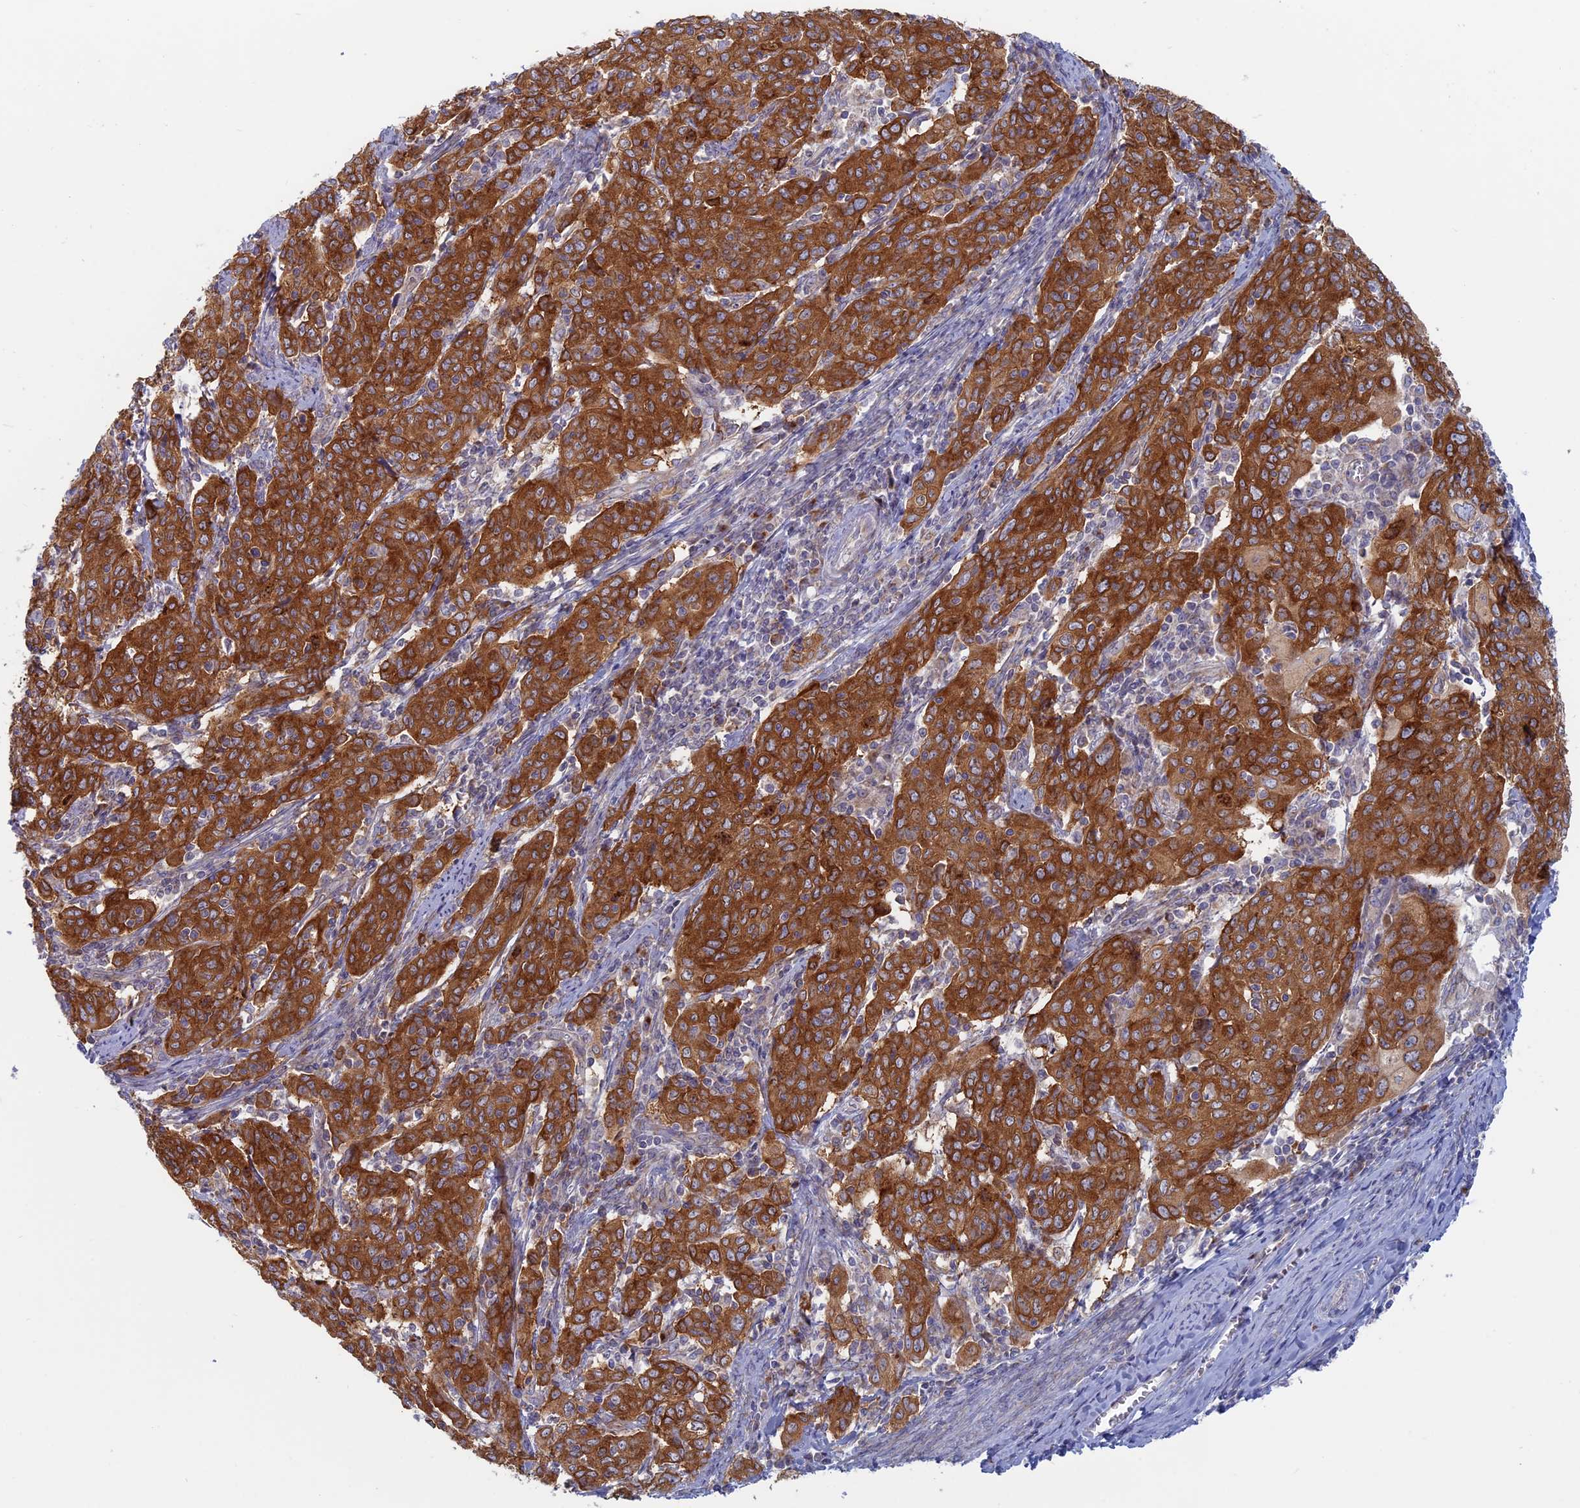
{"staining": {"intensity": "strong", "quantity": ">75%", "location": "cytoplasmic/membranous"}, "tissue": "cervical cancer", "cell_type": "Tumor cells", "image_type": "cancer", "snomed": [{"axis": "morphology", "description": "Squamous cell carcinoma, NOS"}, {"axis": "topography", "description": "Cervix"}], "caption": "IHC (DAB) staining of human cervical cancer (squamous cell carcinoma) shows strong cytoplasmic/membranous protein positivity in approximately >75% of tumor cells.", "gene": "TBC1D30", "patient": {"sex": "female", "age": 67}}